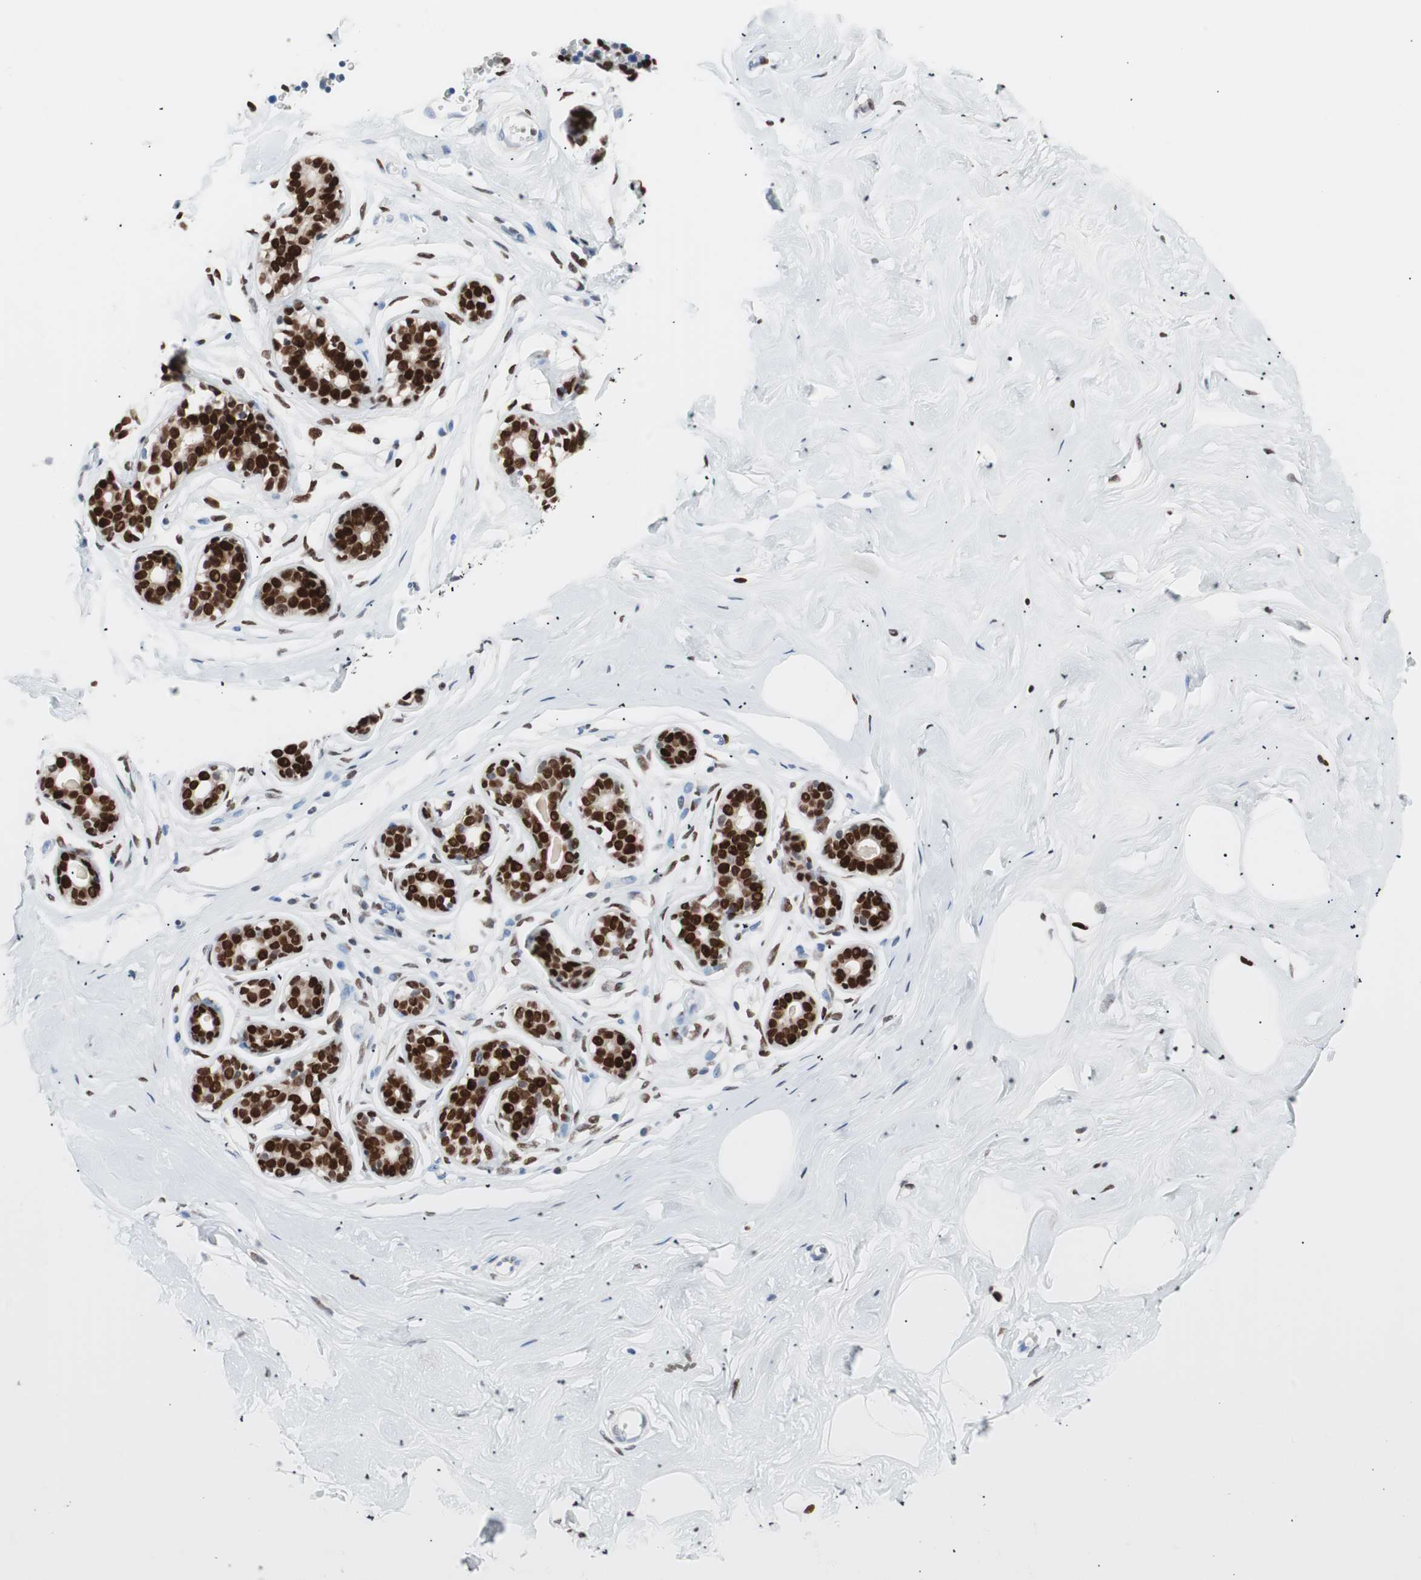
{"staining": {"intensity": "moderate", "quantity": ">75%", "location": "nuclear"}, "tissue": "breast", "cell_type": "Adipocytes", "image_type": "normal", "snomed": [{"axis": "morphology", "description": "Normal tissue, NOS"}, {"axis": "topography", "description": "Breast"}], "caption": "A brown stain labels moderate nuclear staining of a protein in adipocytes of normal breast. (brown staining indicates protein expression, while blue staining denotes nuclei).", "gene": "CEBPB", "patient": {"sex": "female", "age": 23}}